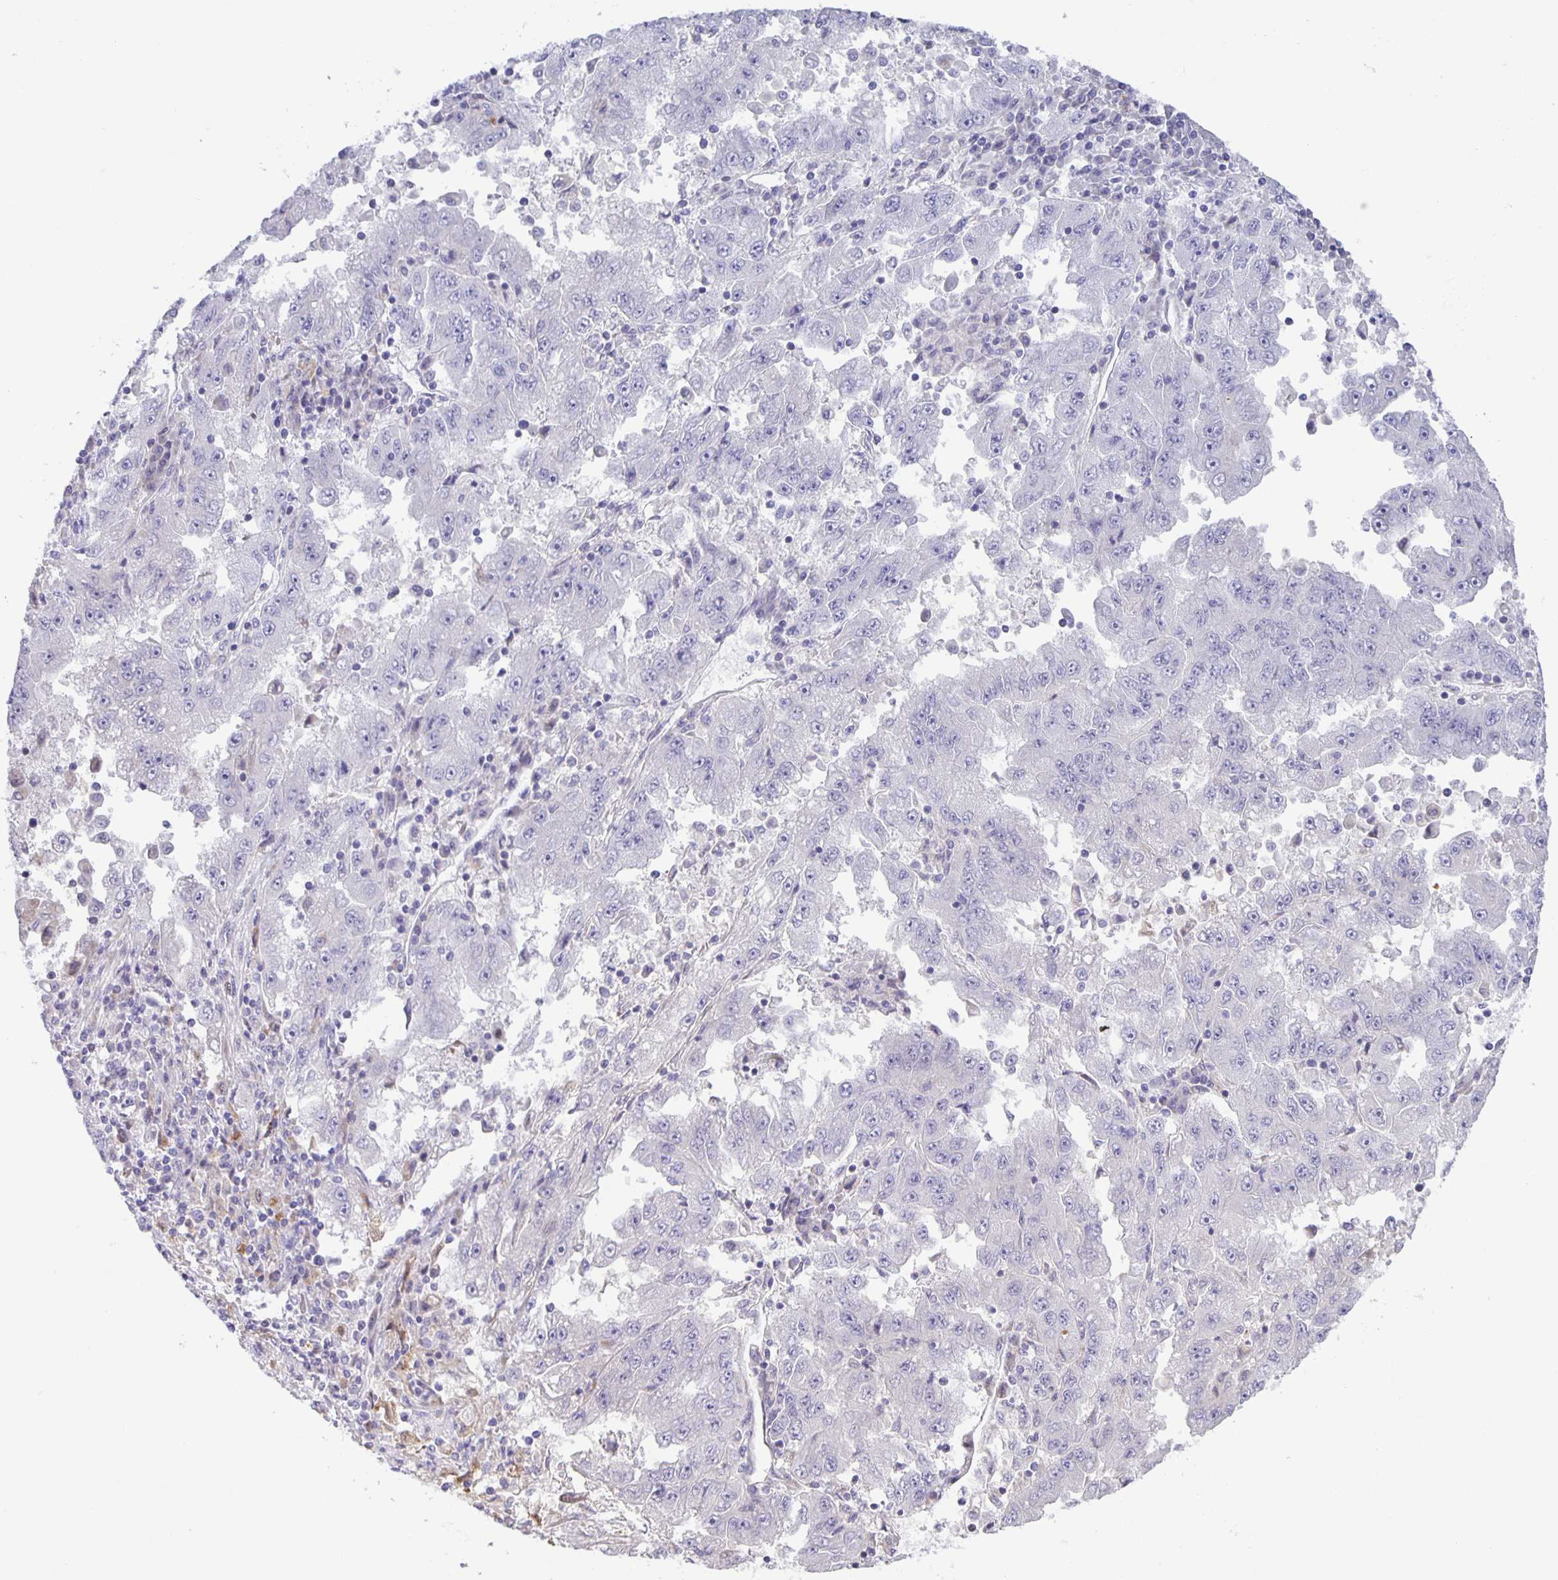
{"staining": {"intensity": "negative", "quantity": "none", "location": "none"}, "tissue": "lung cancer", "cell_type": "Tumor cells", "image_type": "cancer", "snomed": [{"axis": "morphology", "description": "Adenocarcinoma, NOS"}, {"axis": "morphology", "description": "Adenocarcinoma primary or metastatic"}, {"axis": "topography", "description": "Lung"}], "caption": "Lung cancer was stained to show a protein in brown. There is no significant expression in tumor cells.", "gene": "MAPK12", "patient": {"sex": "male", "age": 74}}